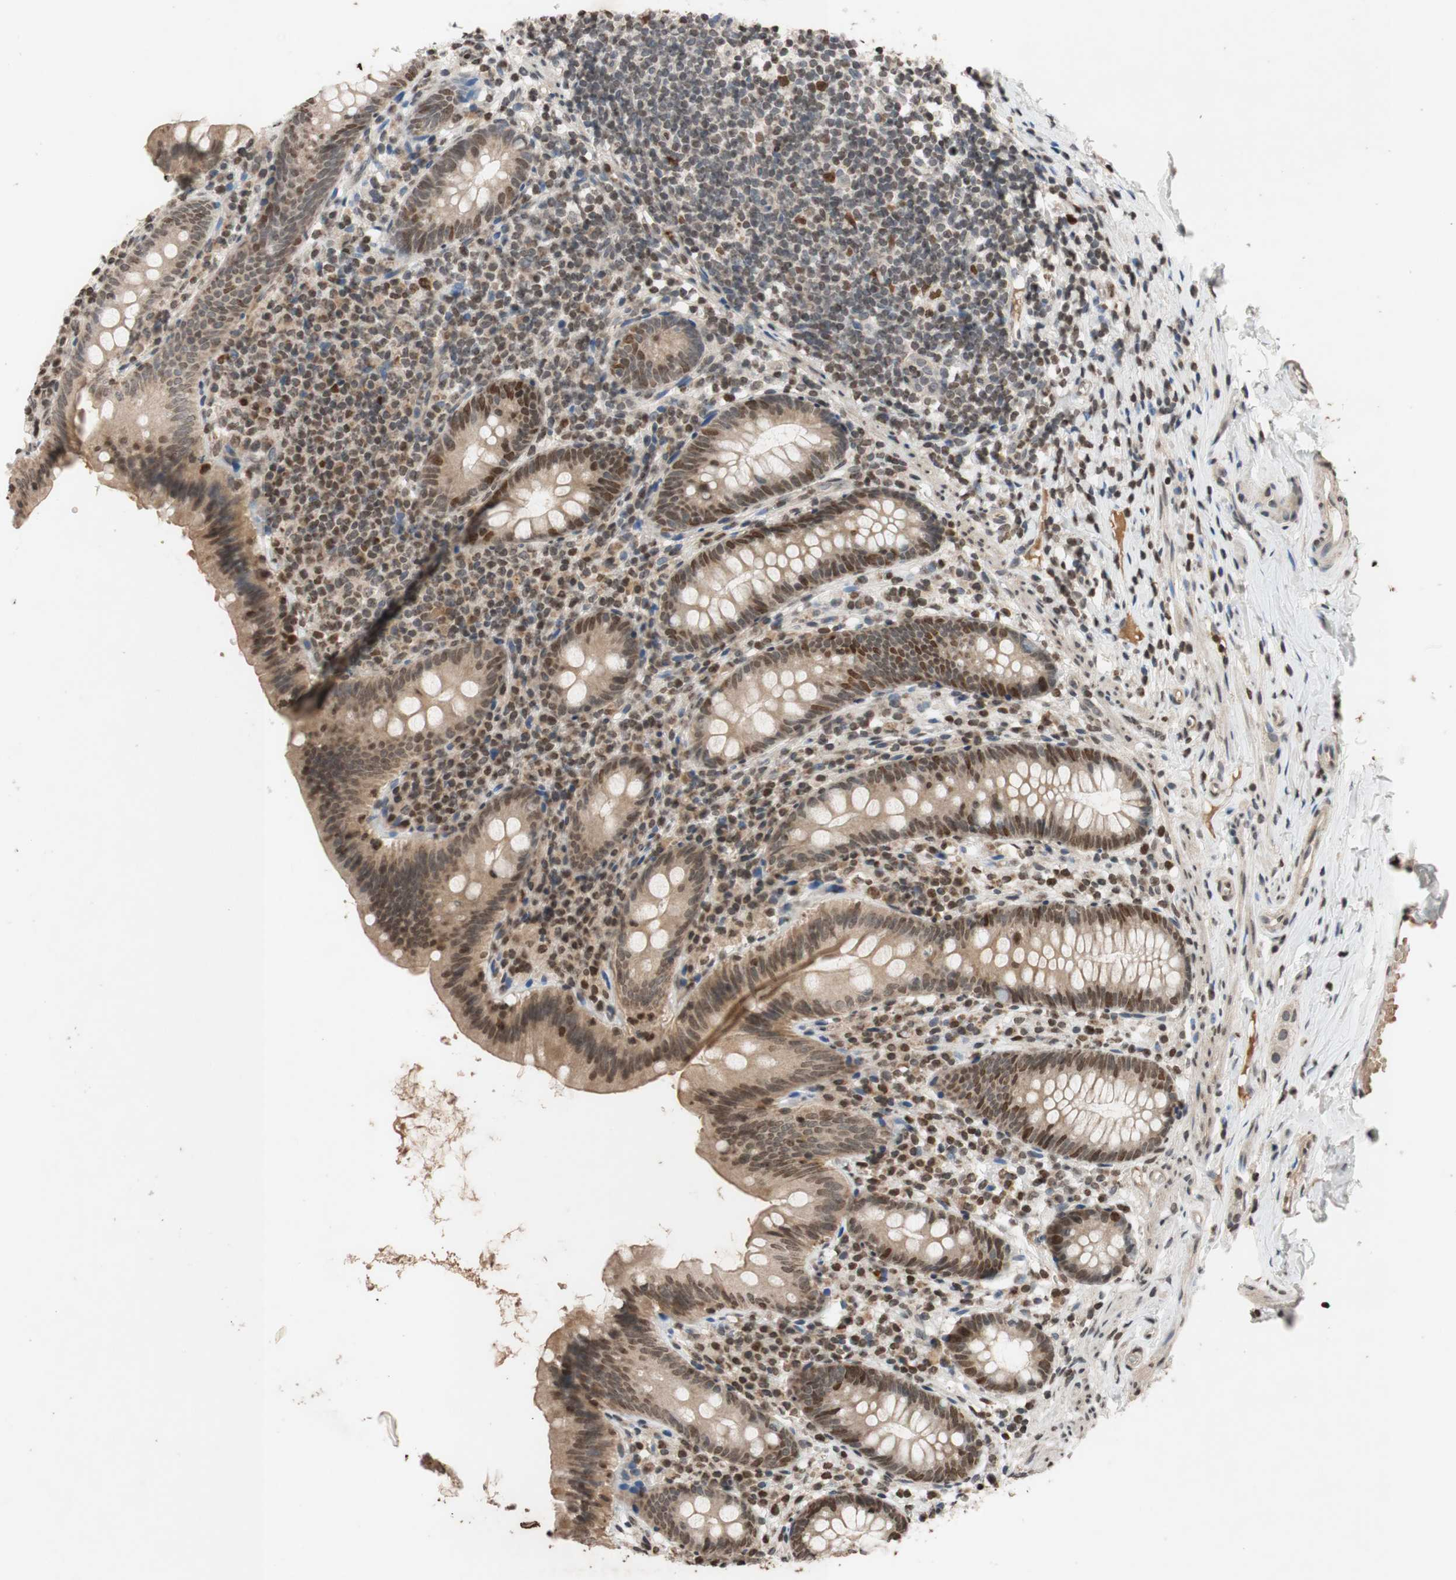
{"staining": {"intensity": "moderate", "quantity": ">75%", "location": "cytoplasmic/membranous,nuclear"}, "tissue": "appendix", "cell_type": "Glandular cells", "image_type": "normal", "snomed": [{"axis": "morphology", "description": "Normal tissue, NOS"}, {"axis": "topography", "description": "Appendix"}], "caption": "A medium amount of moderate cytoplasmic/membranous,nuclear expression is appreciated in about >75% of glandular cells in benign appendix. The staining was performed using DAB (3,3'-diaminobenzidine), with brown indicating positive protein expression. Nuclei are stained blue with hematoxylin.", "gene": "MCM6", "patient": {"sex": "male", "age": 52}}